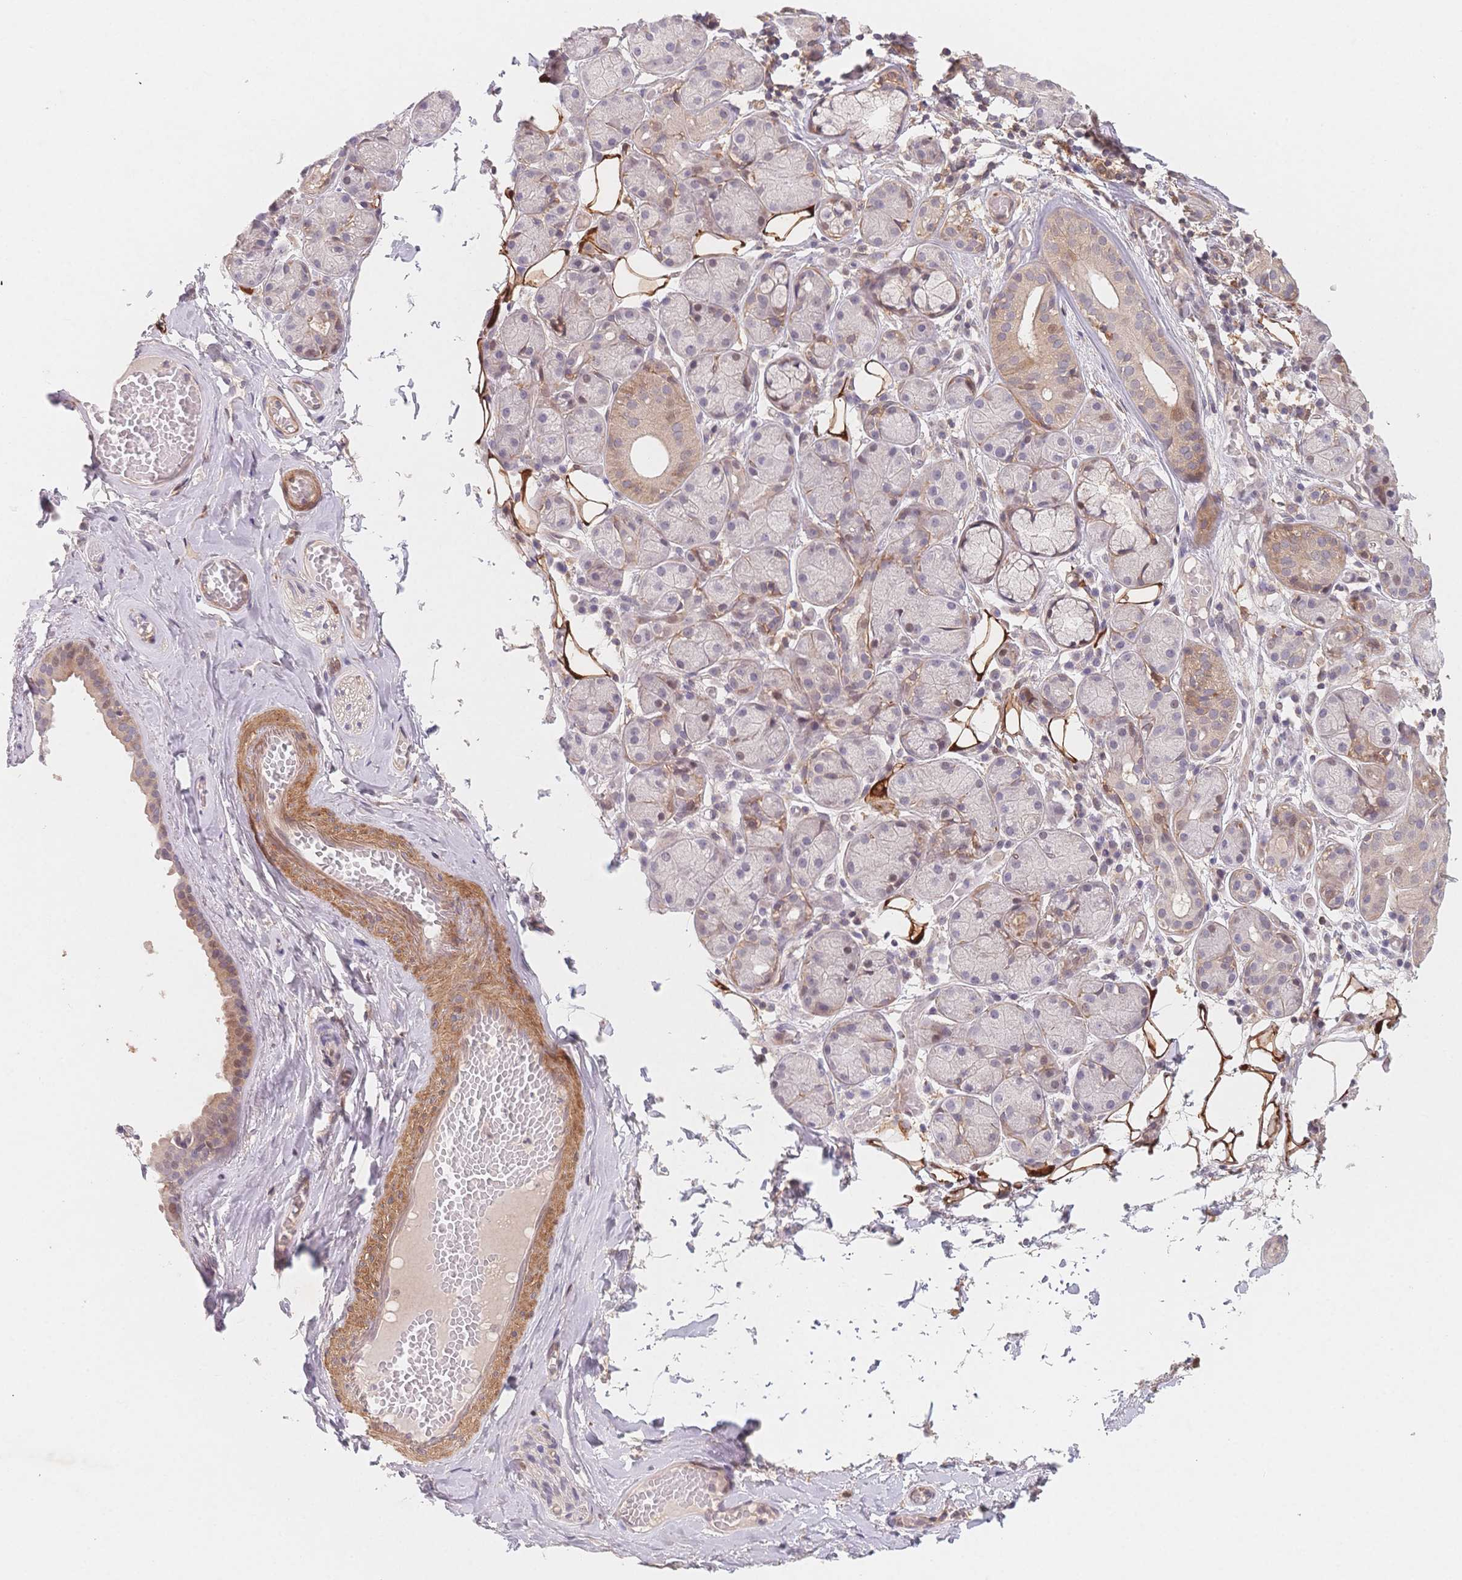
{"staining": {"intensity": "weak", "quantity": "<25%", "location": "cytoplasmic/membranous"}, "tissue": "salivary gland", "cell_type": "Glandular cells", "image_type": "normal", "snomed": [{"axis": "morphology", "description": "Normal tissue, NOS"}, {"axis": "topography", "description": "Salivary gland"}, {"axis": "topography", "description": "Peripheral nerve tissue"}], "caption": "DAB (3,3'-diaminobenzidine) immunohistochemical staining of normal human salivary gland demonstrates no significant expression in glandular cells. (DAB (3,3'-diaminobenzidine) IHC, high magnification).", "gene": "C12orf75", "patient": {"sex": "male", "age": 71}}